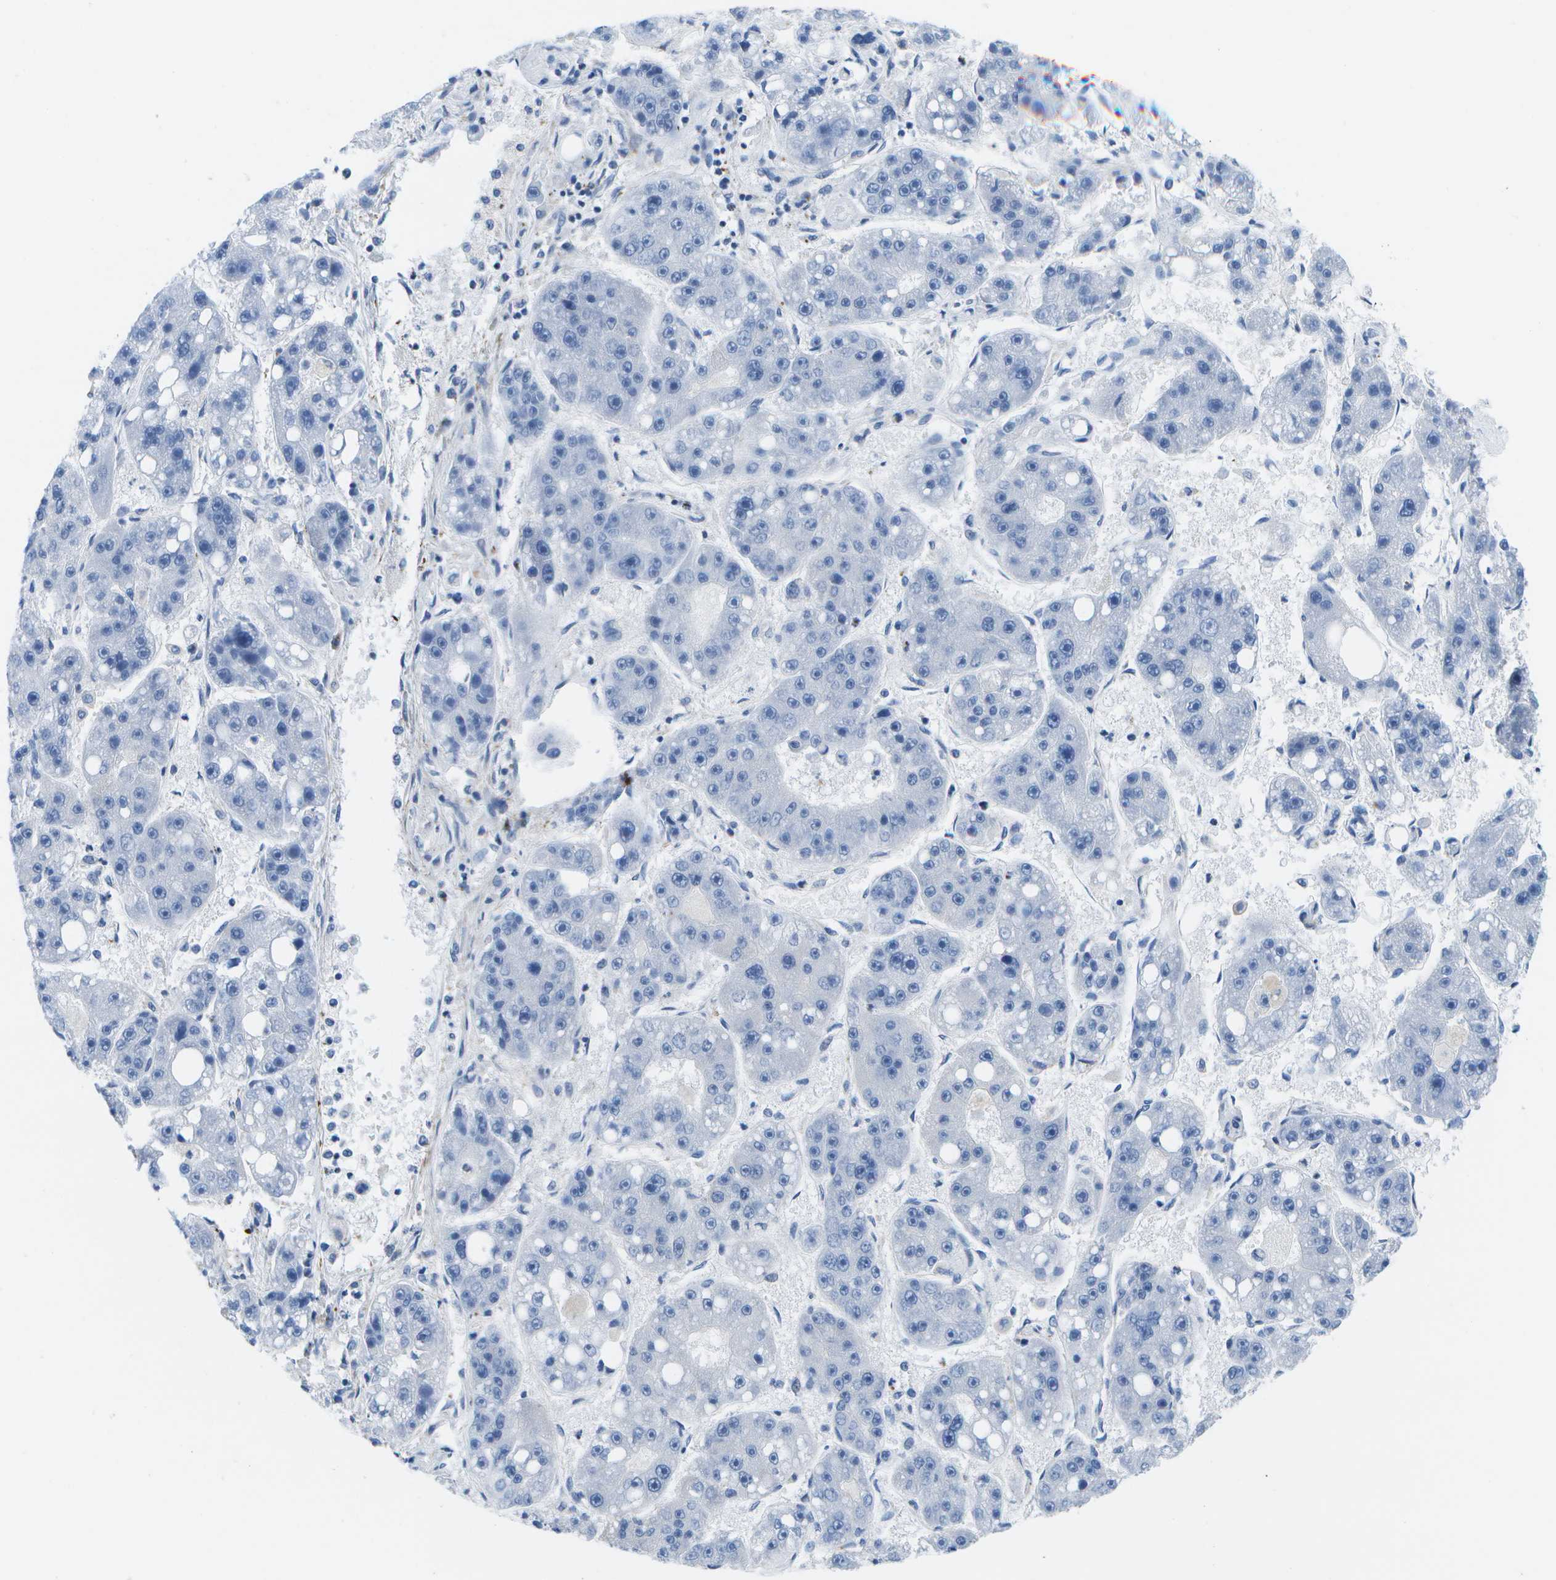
{"staining": {"intensity": "negative", "quantity": "none", "location": "none"}, "tissue": "liver cancer", "cell_type": "Tumor cells", "image_type": "cancer", "snomed": [{"axis": "morphology", "description": "Carcinoma, Hepatocellular, NOS"}, {"axis": "topography", "description": "Liver"}], "caption": "Immunohistochemical staining of human hepatocellular carcinoma (liver) demonstrates no significant positivity in tumor cells.", "gene": "ADGRG6", "patient": {"sex": "female", "age": 61}}